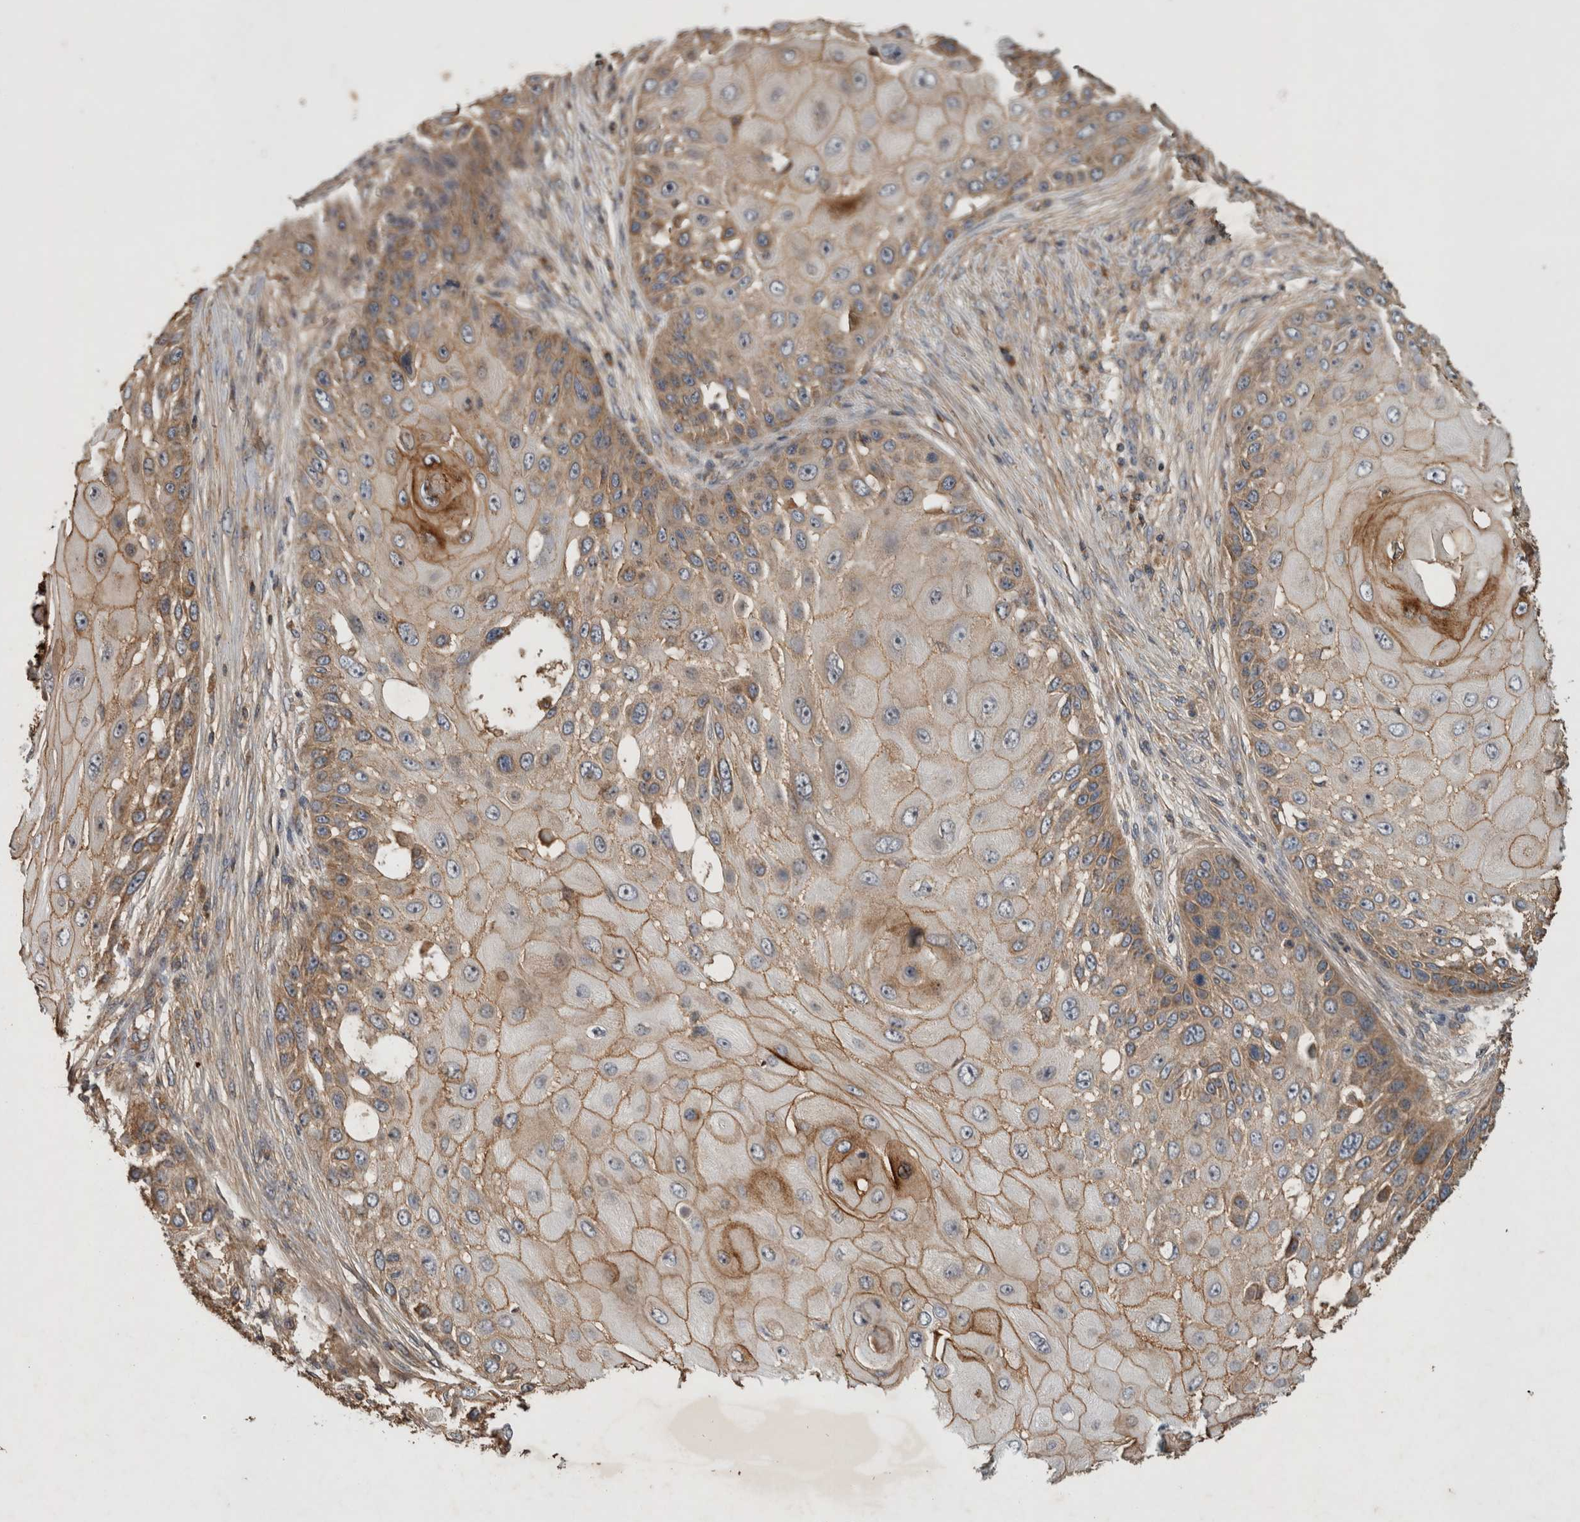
{"staining": {"intensity": "moderate", "quantity": "25%-75%", "location": "cytoplasmic/membranous"}, "tissue": "skin cancer", "cell_type": "Tumor cells", "image_type": "cancer", "snomed": [{"axis": "morphology", "description": "Squamous cell carcinoma, NOS"}, {"axis": "topography", "description": "Skin"}], "caption": "A photomicrograph showing moderate cytoplasmic/membranous positivity in about 25%-75% of tumor cells in skin squamous cell carcinoma, as visualized by brown immunohistochemical staining.", "gene": "SERAC1", "patient": {"sex": "female", "age": 44}}